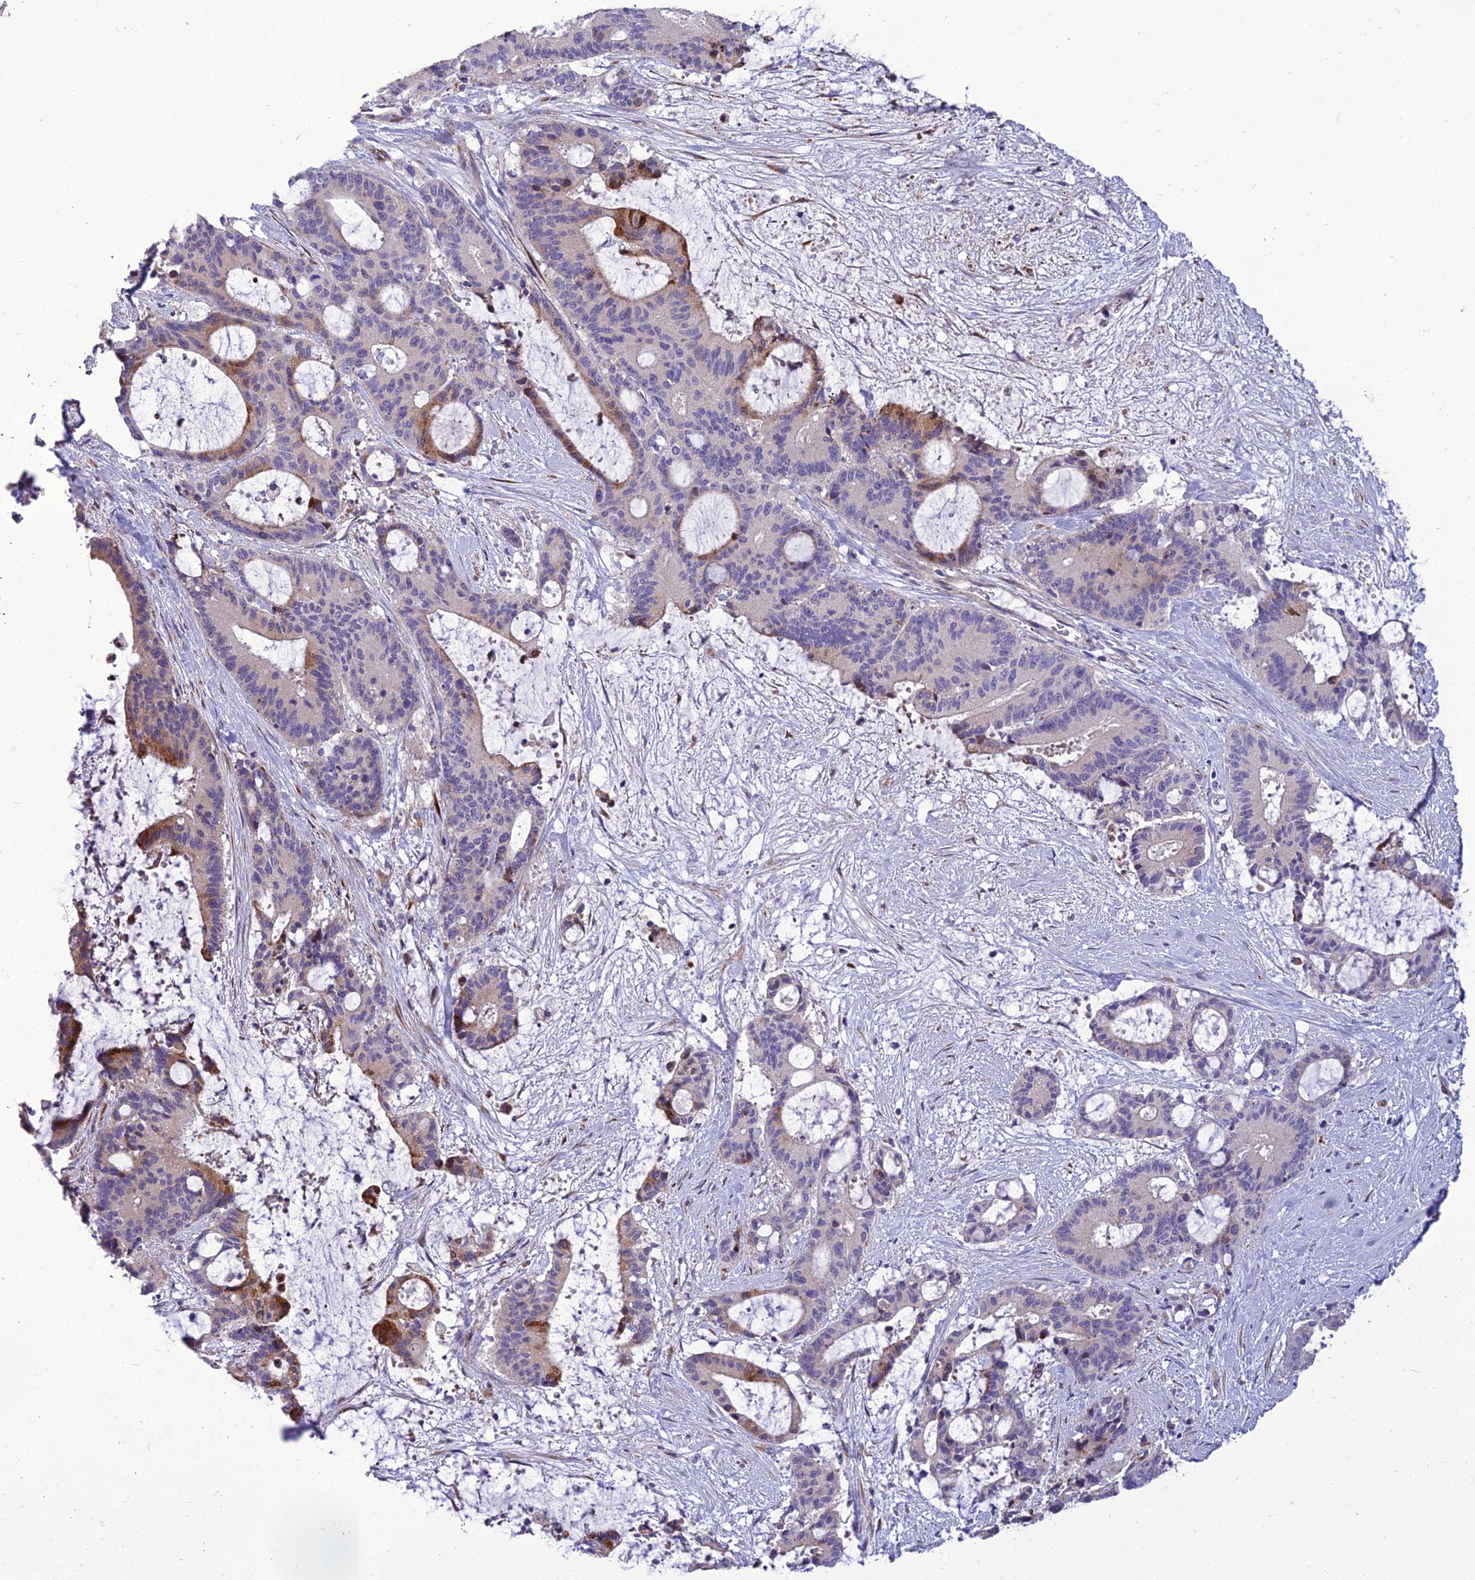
{"staining": {"intensity": "moderate", "quantity": "<25%", "location": "cytoplasmic/membranous"}, "tissue": "liver cancer", "cell_type": "Tumor cells", "image_type": "cancer", "snomed": [{"axis": "morphology", "description": "Normal tissue, NOS"}, {"axis": "morphology", "description": "Cholangiocarcinoma"}, {"axis": "topography", "description": "Liver"}, {"axis": "topography", "description": "Peripheral nerve tissue"}], "caption": "This photomicrograph reveals immunohistochemistry (IHC) staining of human liver cancer (cholangiocarcinoma), with low moderate cytoplasmic/membranous staining in about <25% of tumor cells.", "gene": "ADIPOR2", "patient": {"sex": "female", "age": 73}}